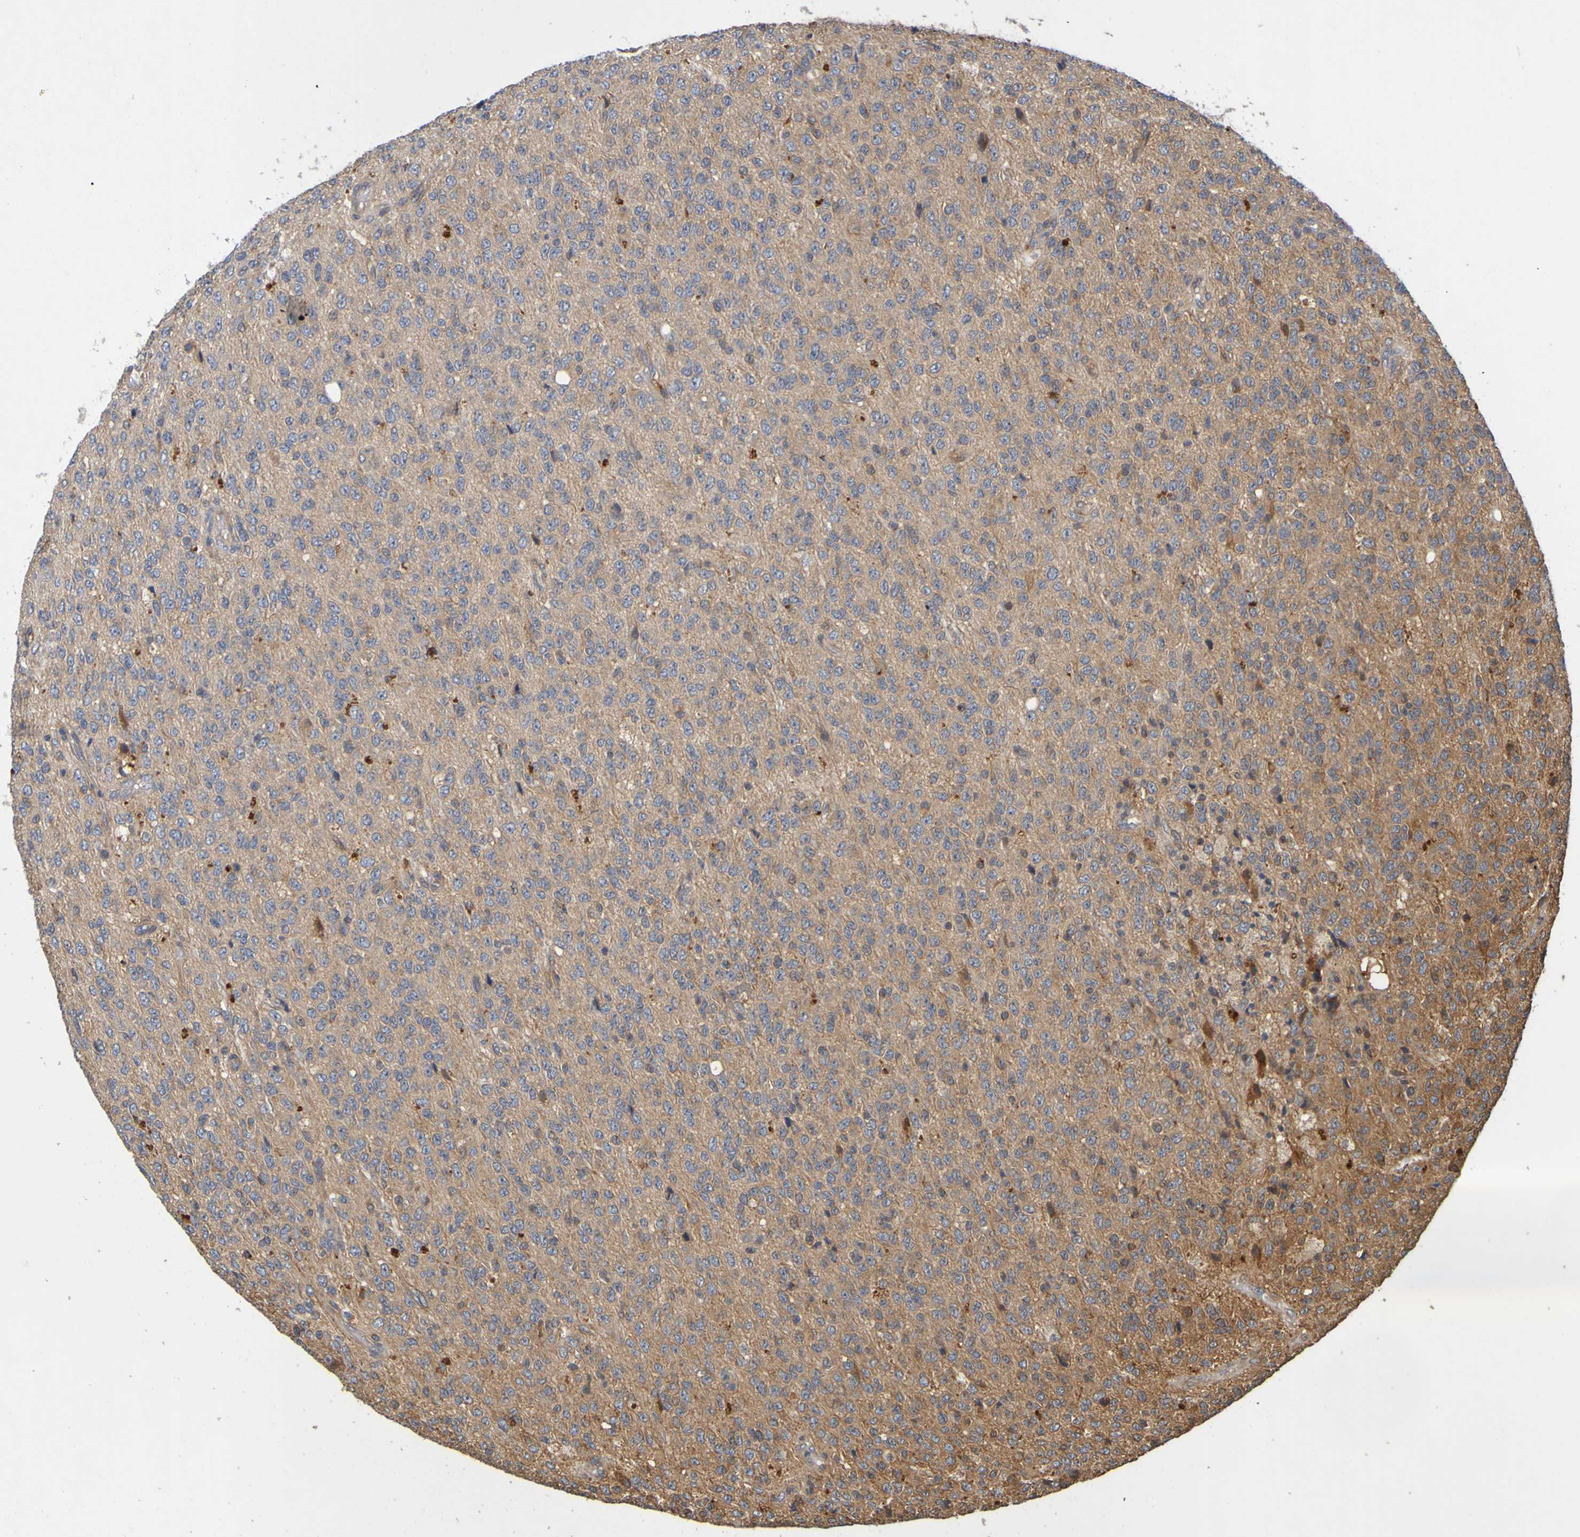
{"staining": {"intensity": "strong", "quantity": "<25%", "location": "cytoplasmic/membranous"}, "tissue": "glioma", "cell_type": "Tumor cells", "image_type": "cancer", "snomed": [{"axis": "morphology", "description": "Glioma, malignant, High grade"}, {"axis": "topography", "description": "pancreas cauda"}], "caption": "High-power microscopy captured an immunohistochemistry (IHC) micrograph of glioma, revealing strong cytoplasmic/membranous positivity in approximately <25% of tumor cells.", "gene": "OCRL", "patient": {"sex": "male", "age": 60}}